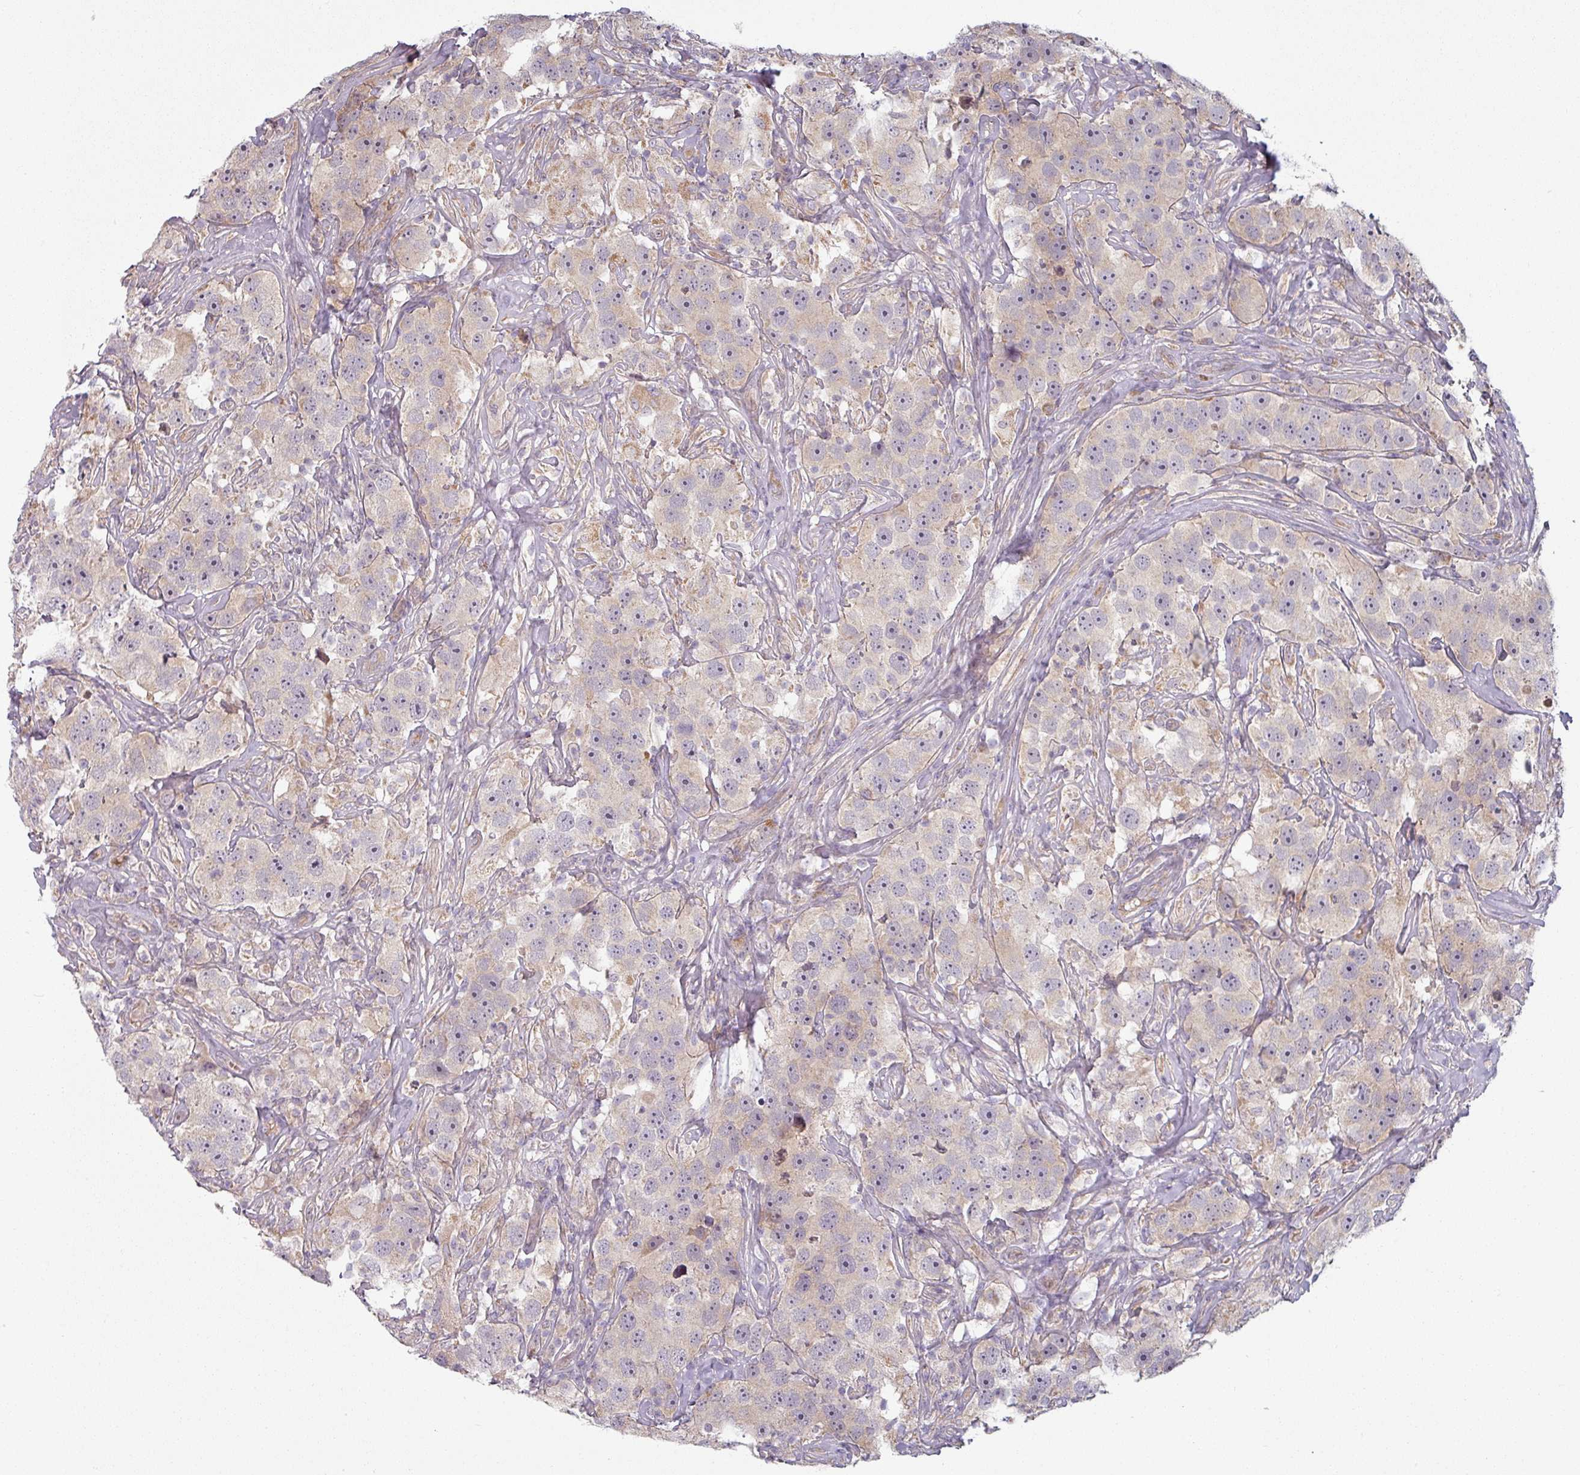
{"staining": {"intensity": "negative", "quantity": "none", "location": "none"}, "tissue": "testis cancer", "cell_type": "Tumor cells", "image_type": "cancer", "snomed": [{"axis": "morphology", "description": "Seminoma, NOS"}, {"axis": "topography", "description": "Testis"}], "caption": "A high-resolution histopathology image shows immunohistochemistry staining of seminoma (testis), which reveals no significant positivity in tumor cells.", "gene": "PLEKHJ1", "patient": {"sex": "male", "age": 49}}